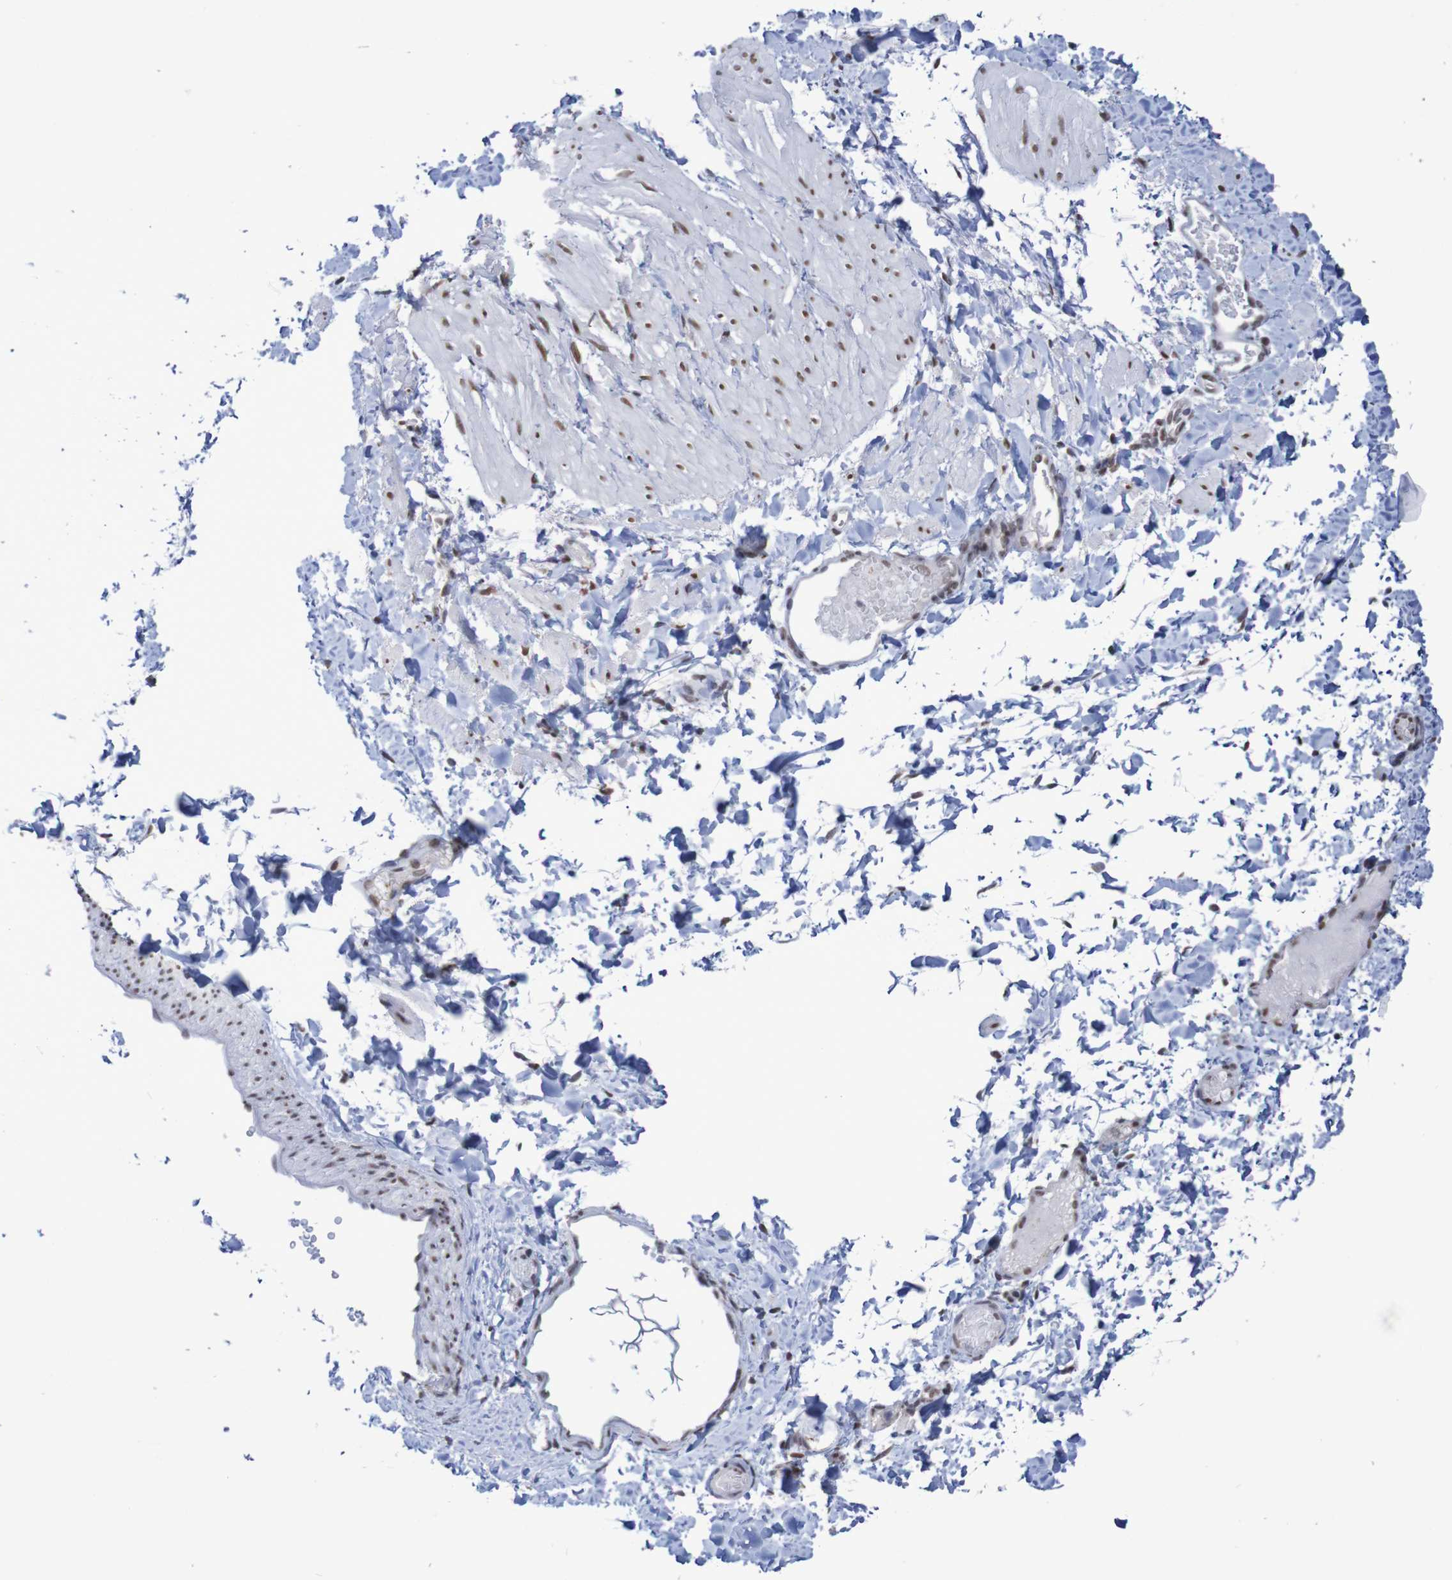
{"staining": {"intensity": "moderate", "quantity": "25%-75%", "location": "nuclear"}, "tissue": "smooth muscle", "cell_type": "Smooth muscle cells", "image_type": "normal", "snomed": [{"axis": "morphology", "description": "Normal tissue, NOS"}, {"axis": "topography", "description": "Smooth muscle"}], "caption": "Smooth muscle stained with a brown dye shows moderate nuclear positive expression in approximately 25%-75% of smooth muscle cells.", "gene": "MRTFB", "patient": {"sex": "male", "age": 16}}